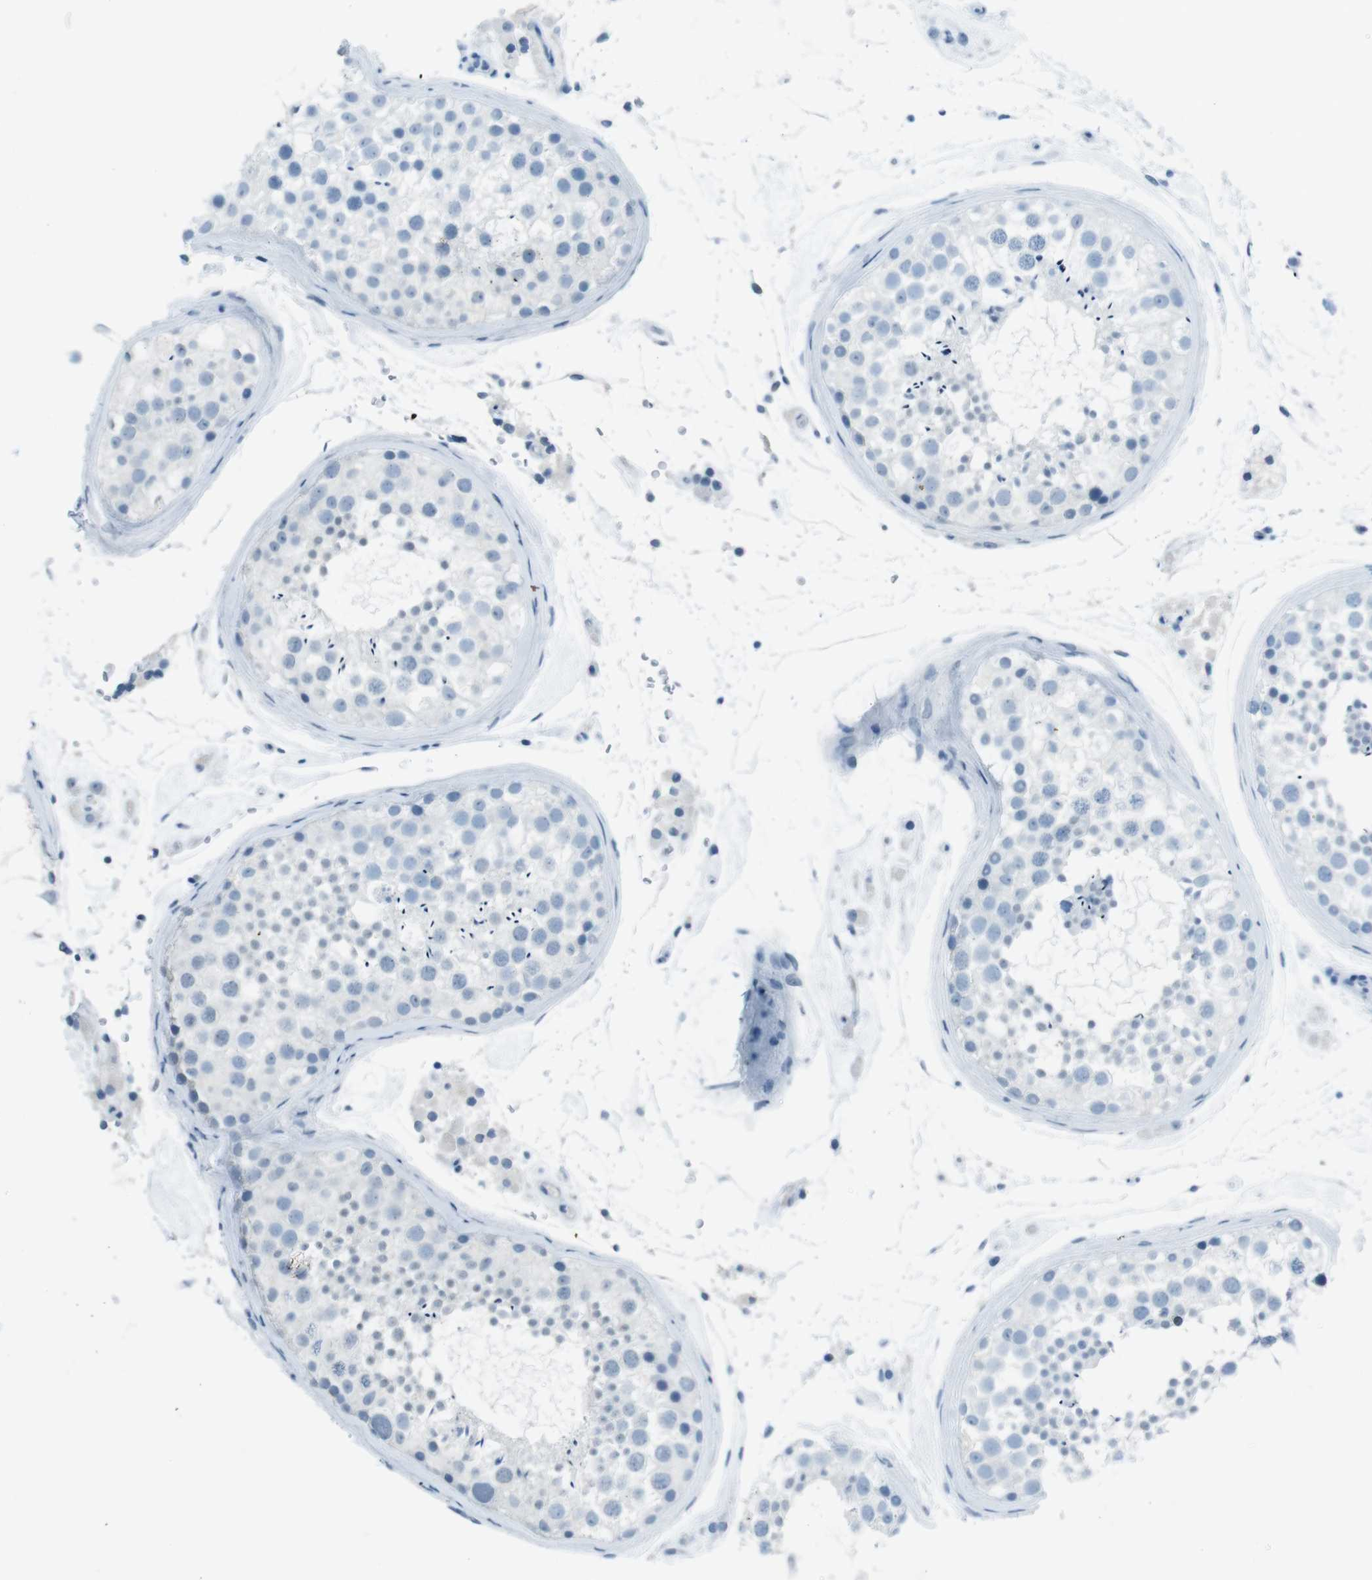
{"staining": {"intensity": "negative", "quantity": "none", "location": "none"}, "tissue": "testis", "cell_type": "Cells in seminiferous ducts", "image_type": "normal", "snomed": [{"axis": "morphology", "description": "Normal tissue, NOS"}, {"axis": "topography", "description": "Testis"}], "caption": "The image shows no significant staining in cells in seminiferous ducts of testis.", "gene": "TMEM207", "patient": {"sex": "male", "age": 46}}